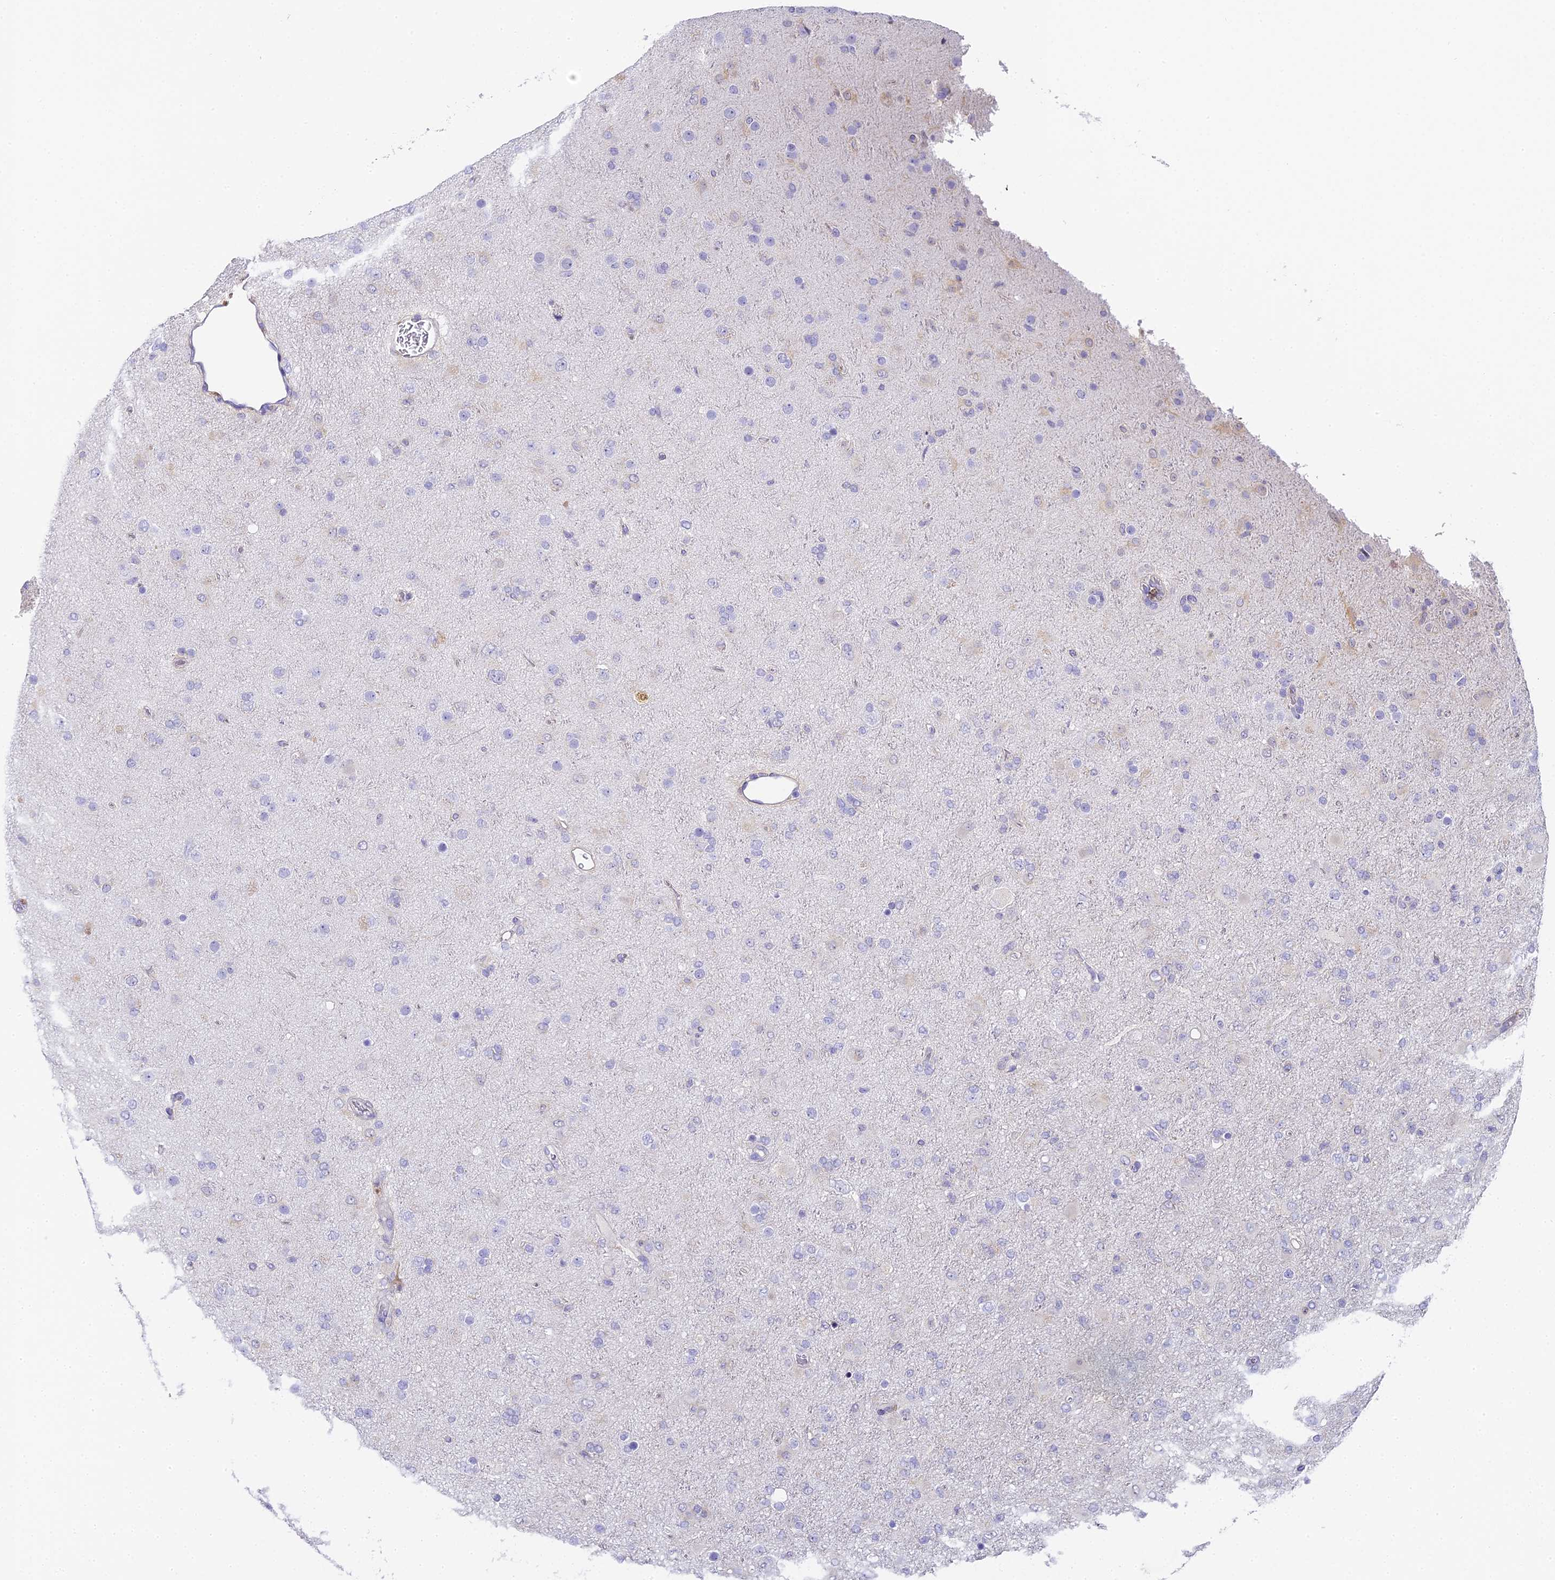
{"staining": {"intensity": "negative", "quantity": "none", "location": "none"}, "tissue": "glioma", "cell_type": "Tumor cells", "image_type": "cancer", "snomed": [{"axis": "morphology", "description": "Glioma, malignant, Low grade"}, {"axis": "topography", "description": "Brain"}], "caption": "IHC image of neoplastic tissue: human glioma stained with DAB displays no significant protein expression in tumor cells.", "gene": "ABHD14A-ACY1", "patient": {"sex": "male", "age": 65}}